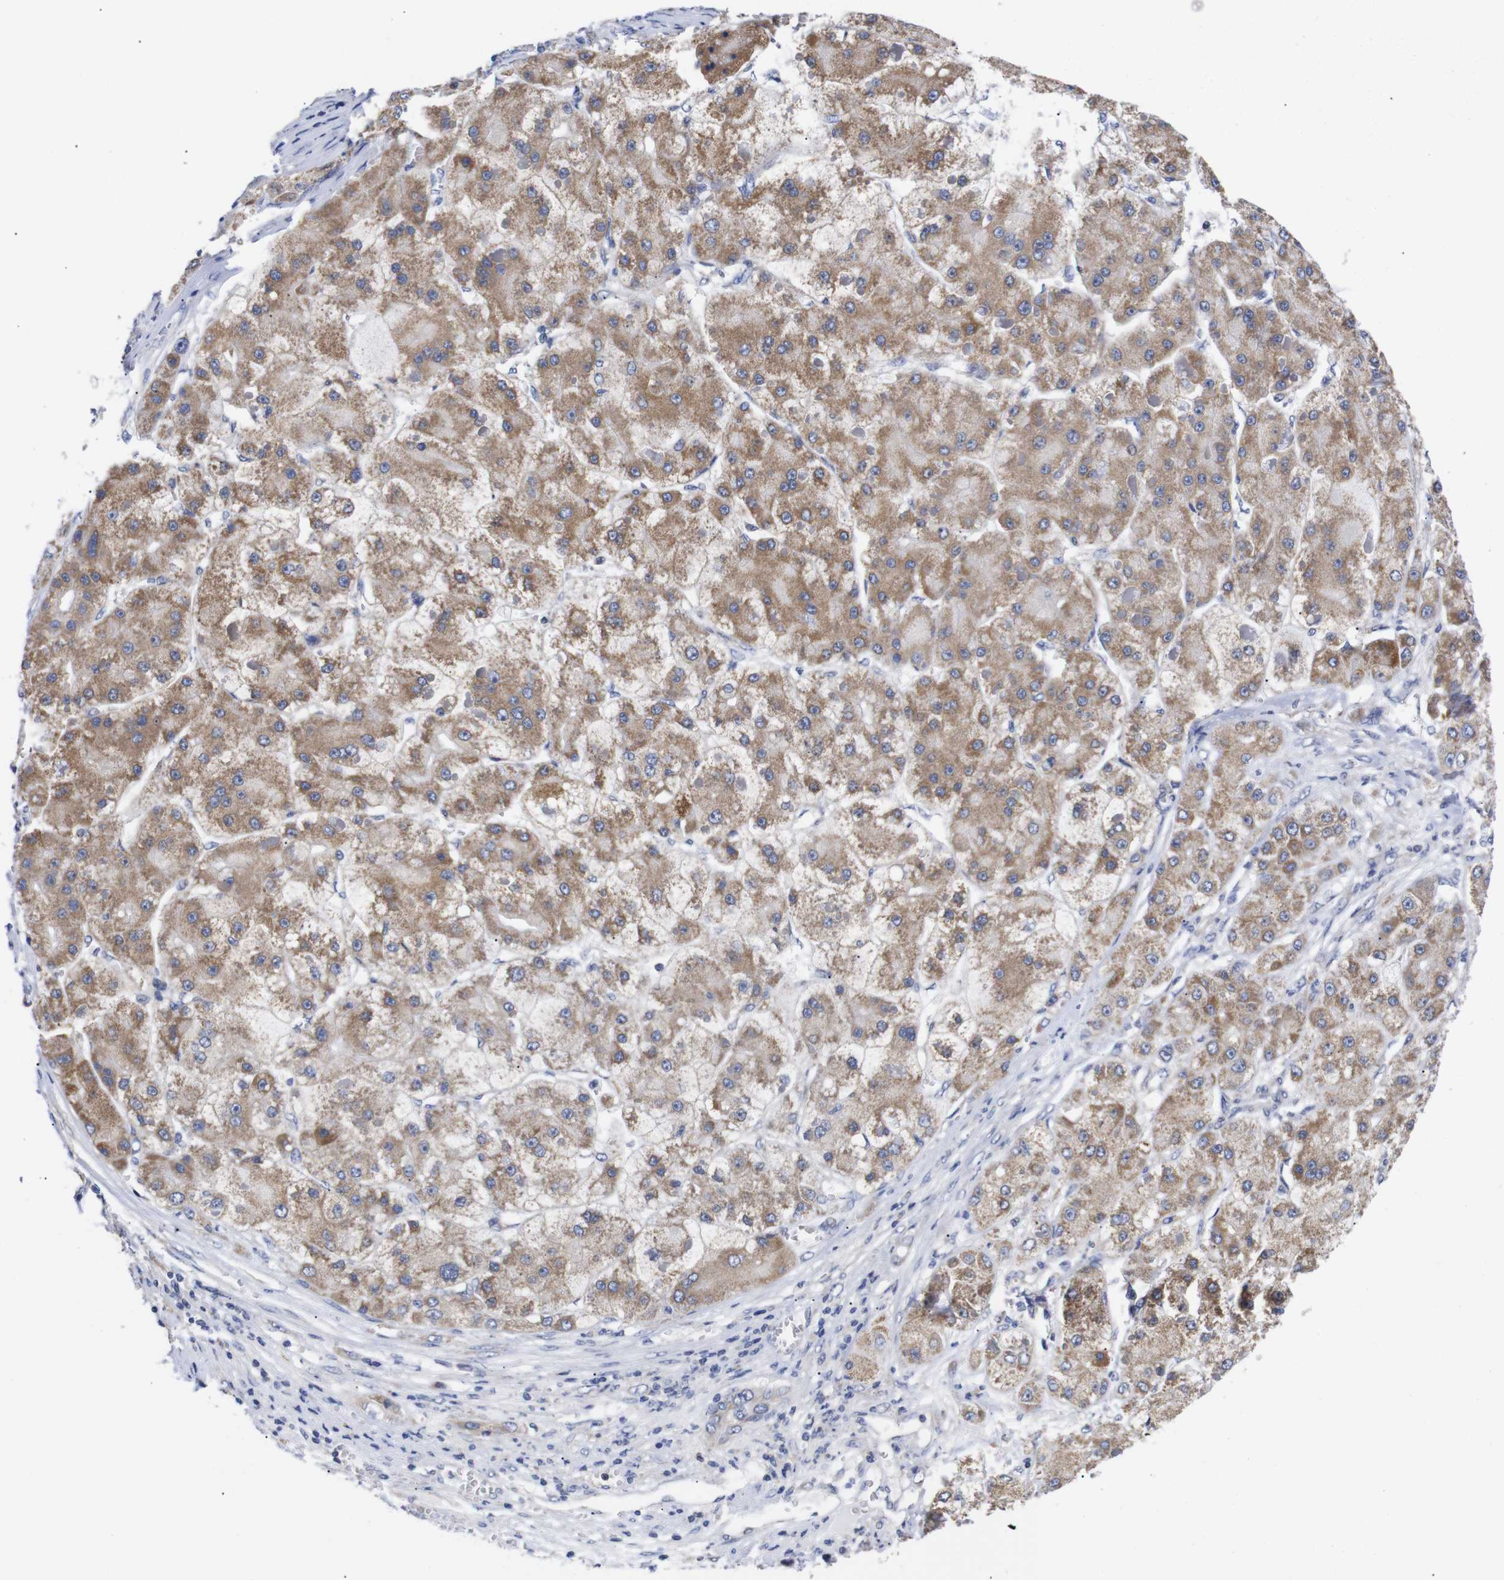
{"staining": {"intensity": "moderate", "quantity": ">75%", "location": "cytoplasmic/membranous"}, "tissue": "liver cancer", "cell_type": "Tumor cells", "image_type": "cancer", "snomed": [{"axis": "morphology", "description": "Carcinoma, Hepatocellular, NOS"}, {"axis": "topography", "description": "Liver"}], "caption": "A micrograph of human liver cancer (hepatocellular carcinoma) stained for a protein displays moderate cytoplasmic/membranous brown staining in tumor cells.", "gene": "OPN3", "patient": {"sex": "female", "age": 73}}